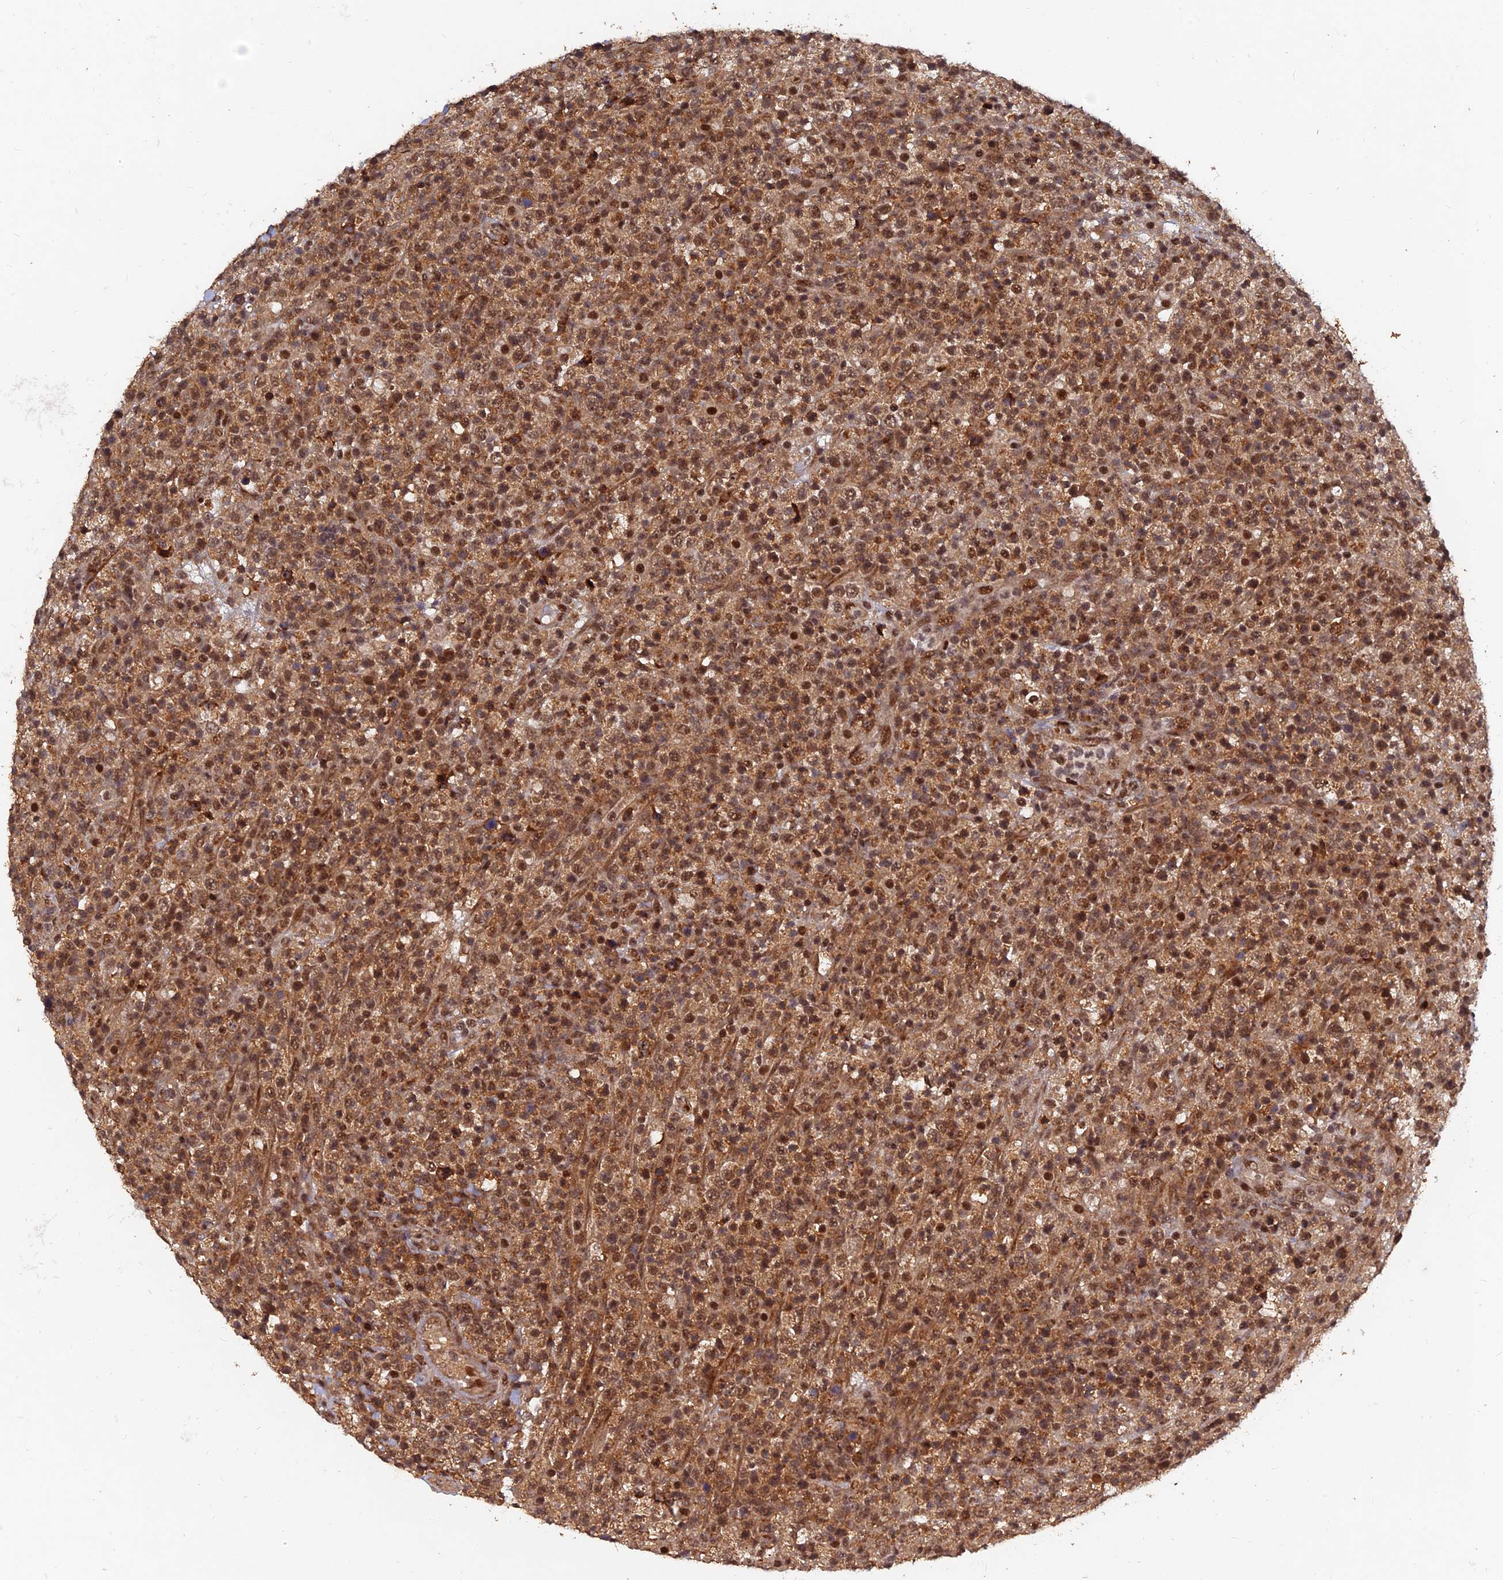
{"staining": {"intensity": "moderate", "quantity": ">75%", "location": "cytoplasmic/membranous,nuclear"}, "tissue": "lymphoma", "cell_type": "Tumor cells", "image_type": "cancer", "snomed": [{"axis": "morphology", "description": "Malignant lymphoma, non-Hodgkin's type, High grade"}, {"axis": "topography", "description": "Colon"}], "caption": "Human high-grade malignant lymphoma, non-Hodgkin's type stained with a brown dye exhibits moderate cytoplasmic/membranous and nuclear positive expression in approximately >75% of tumor cells.", "gene": "FAM53C", "patient": {"sex": "female", "age": 53}}